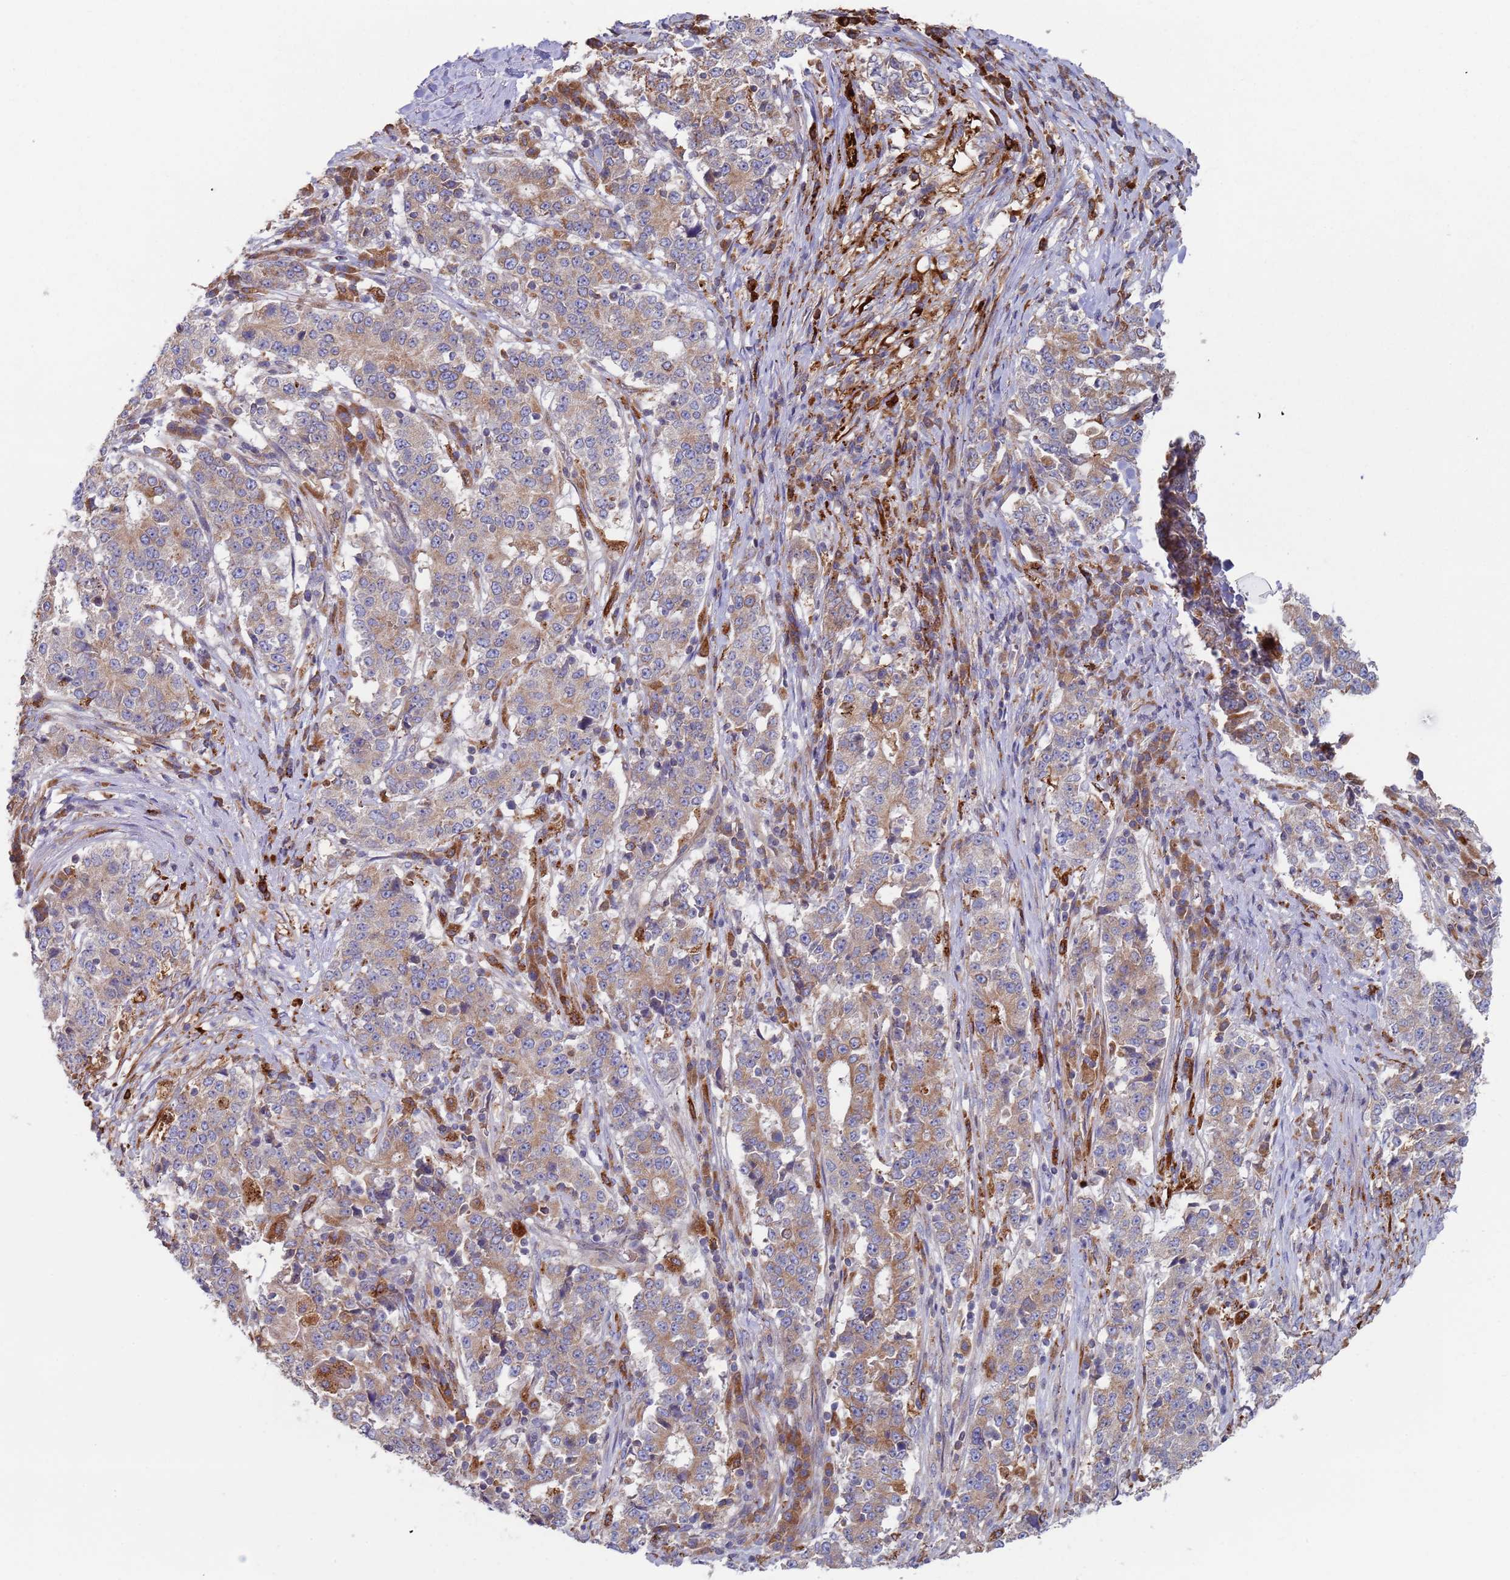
{"staining": {"intensity": "weak", "quantity": ">75%", "location": "cytoplasmic/membranous"}, "tissue": "stomach cancer", "cell_type": "Tumor cells", "image_type": "cancer", "snomed": [{"axis": "morphology", "description": "Adenocarcinoma, NOS"}, {"axis": "topography", "description": "Stomach"}], "caption": "Adenocarcinoma (stomach) stained with a protein marker displays weak staining in tumor cells.", "gene": "MALRD1", "patient": {"sex": "male", "age": 59}}